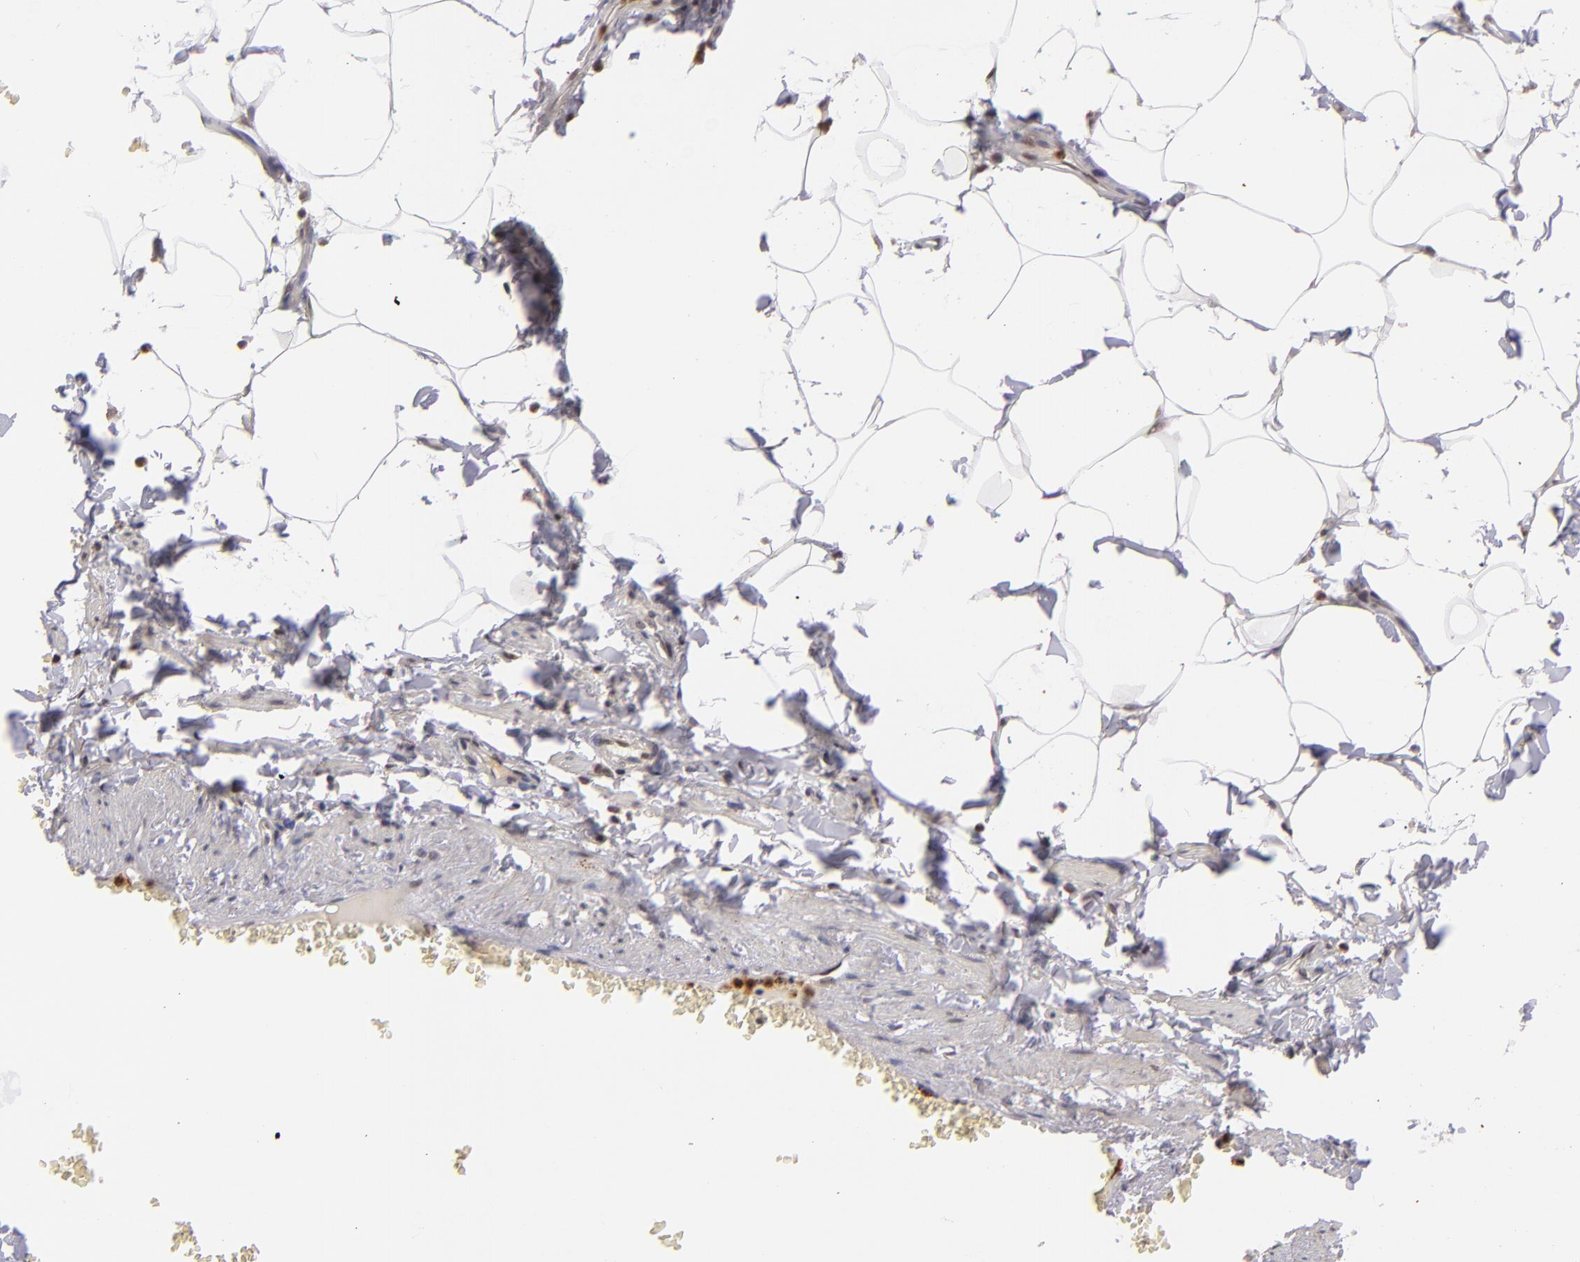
{"staining": {"intensity": "moderate", "quantity": ">75%", "location": "nuclear"}, "tissue": "adipose tissue", "cell_type": "Adipocytes", "image_type": "normal", "snomed": [{"axis": "morphology", "description": "Normal tissue, NOS"}, {"axis": "topography", "description": "Vascular tissue"}], "caption": "Unremarkable adipose tissue reveals moderate nuclear staining in about >75% of adipocytes The staining was performed using DAB (3,3'-diaminobenzidine) to visualize the protein expression in brown, while the nuclei were stained in blue with hematoxylin (Magnification: 20x)..", "gene": "RXRG", "patient": {"sex": "male", "age": 41}}